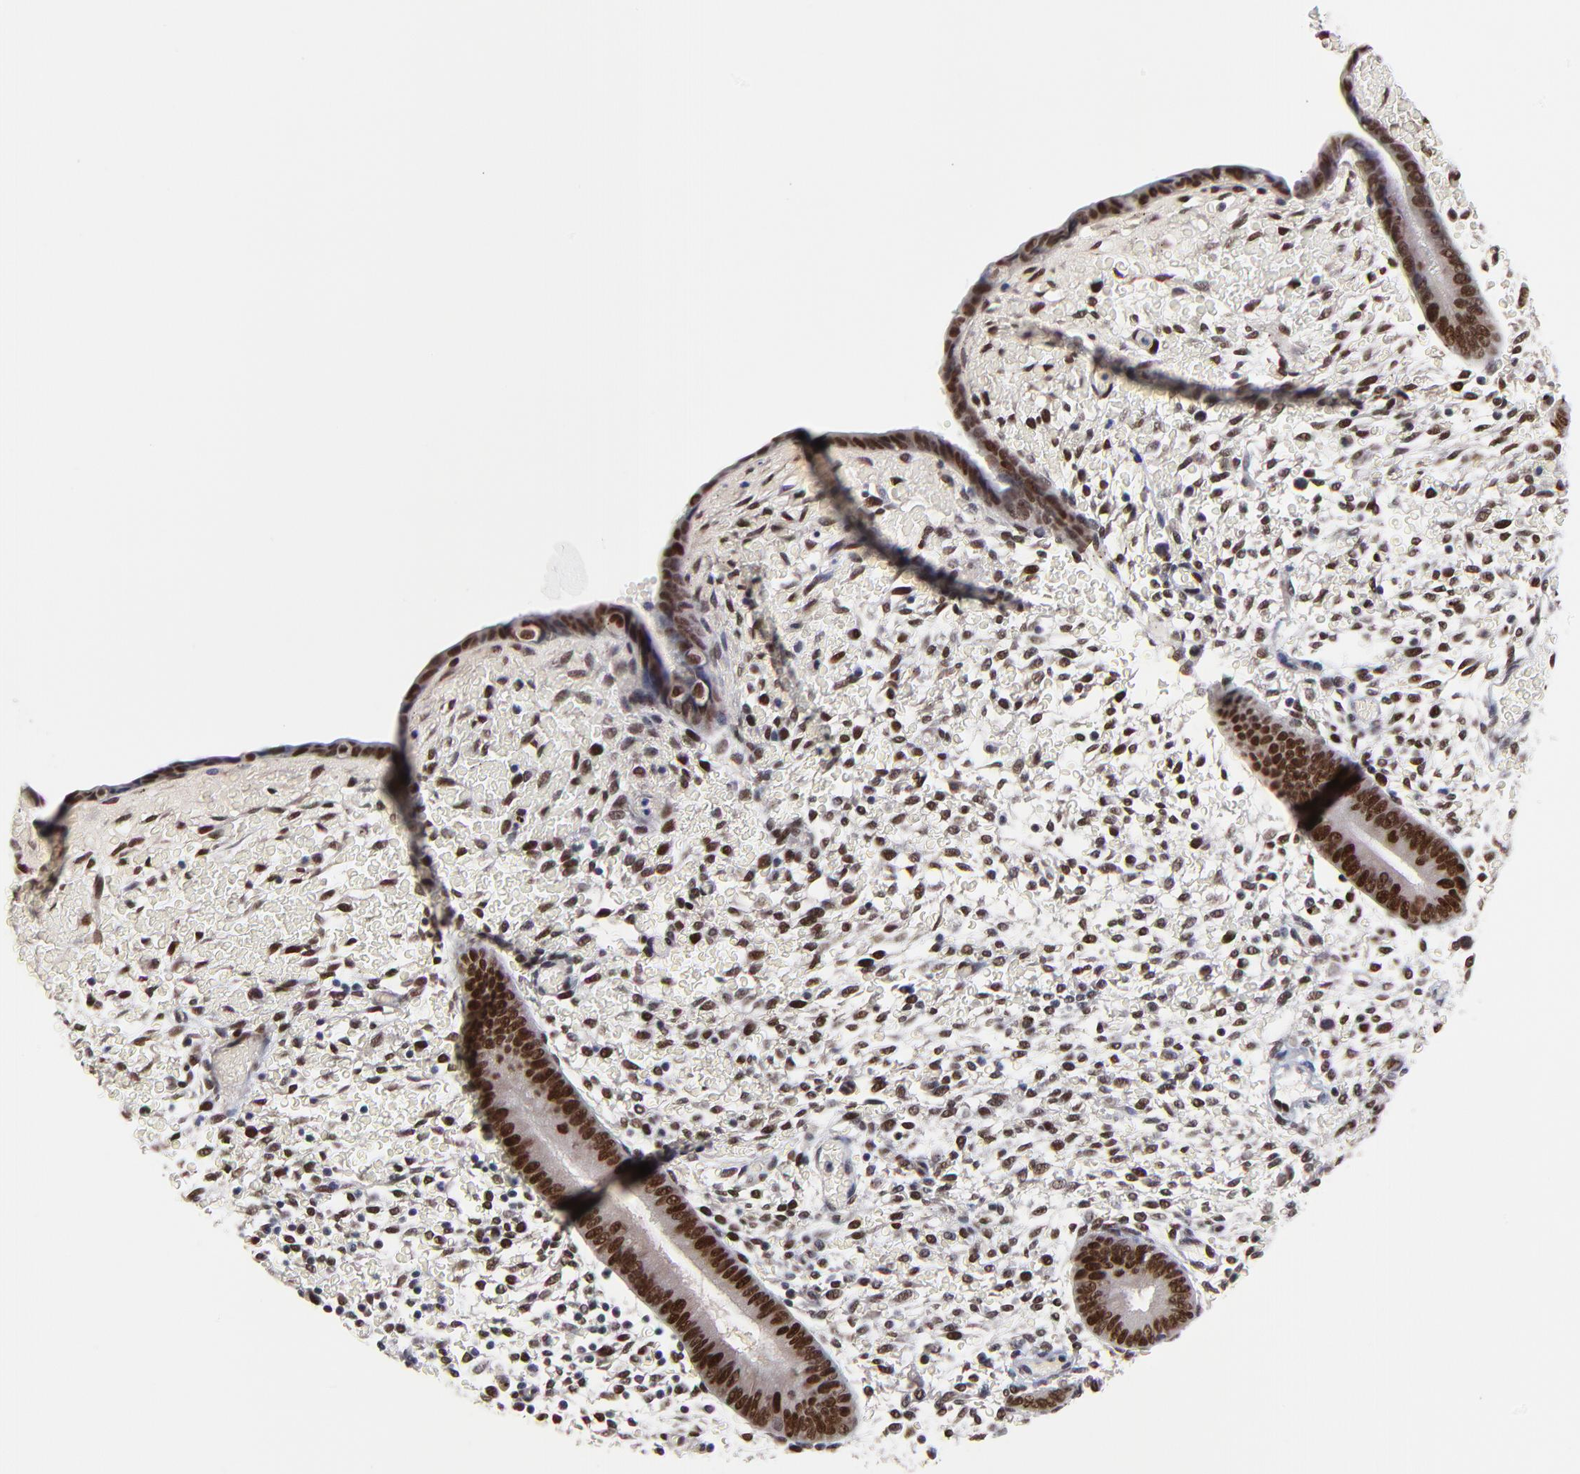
{"staining": {"intensity": "weak", "quantity": ">75%", "location": "nuclear"}, "tissue": "endometrium", "cell_type": "Cells in endometrial stroma", "image_type": "normal", "snomed": [{"axis": "morphology", "description": "Normal tissue, NOS"}, {"axis": "topography", "description": "Endometrium"}], "caption": "High-power microscopy captured an immunohistochemistry (IHC) micrograph of benign endometrium, revealing weak nuclear expression in approximately >75% of cells in endometrial stroma.", "gene": "OGFOD1", "patient": {"sex": "female", "age": 42}}